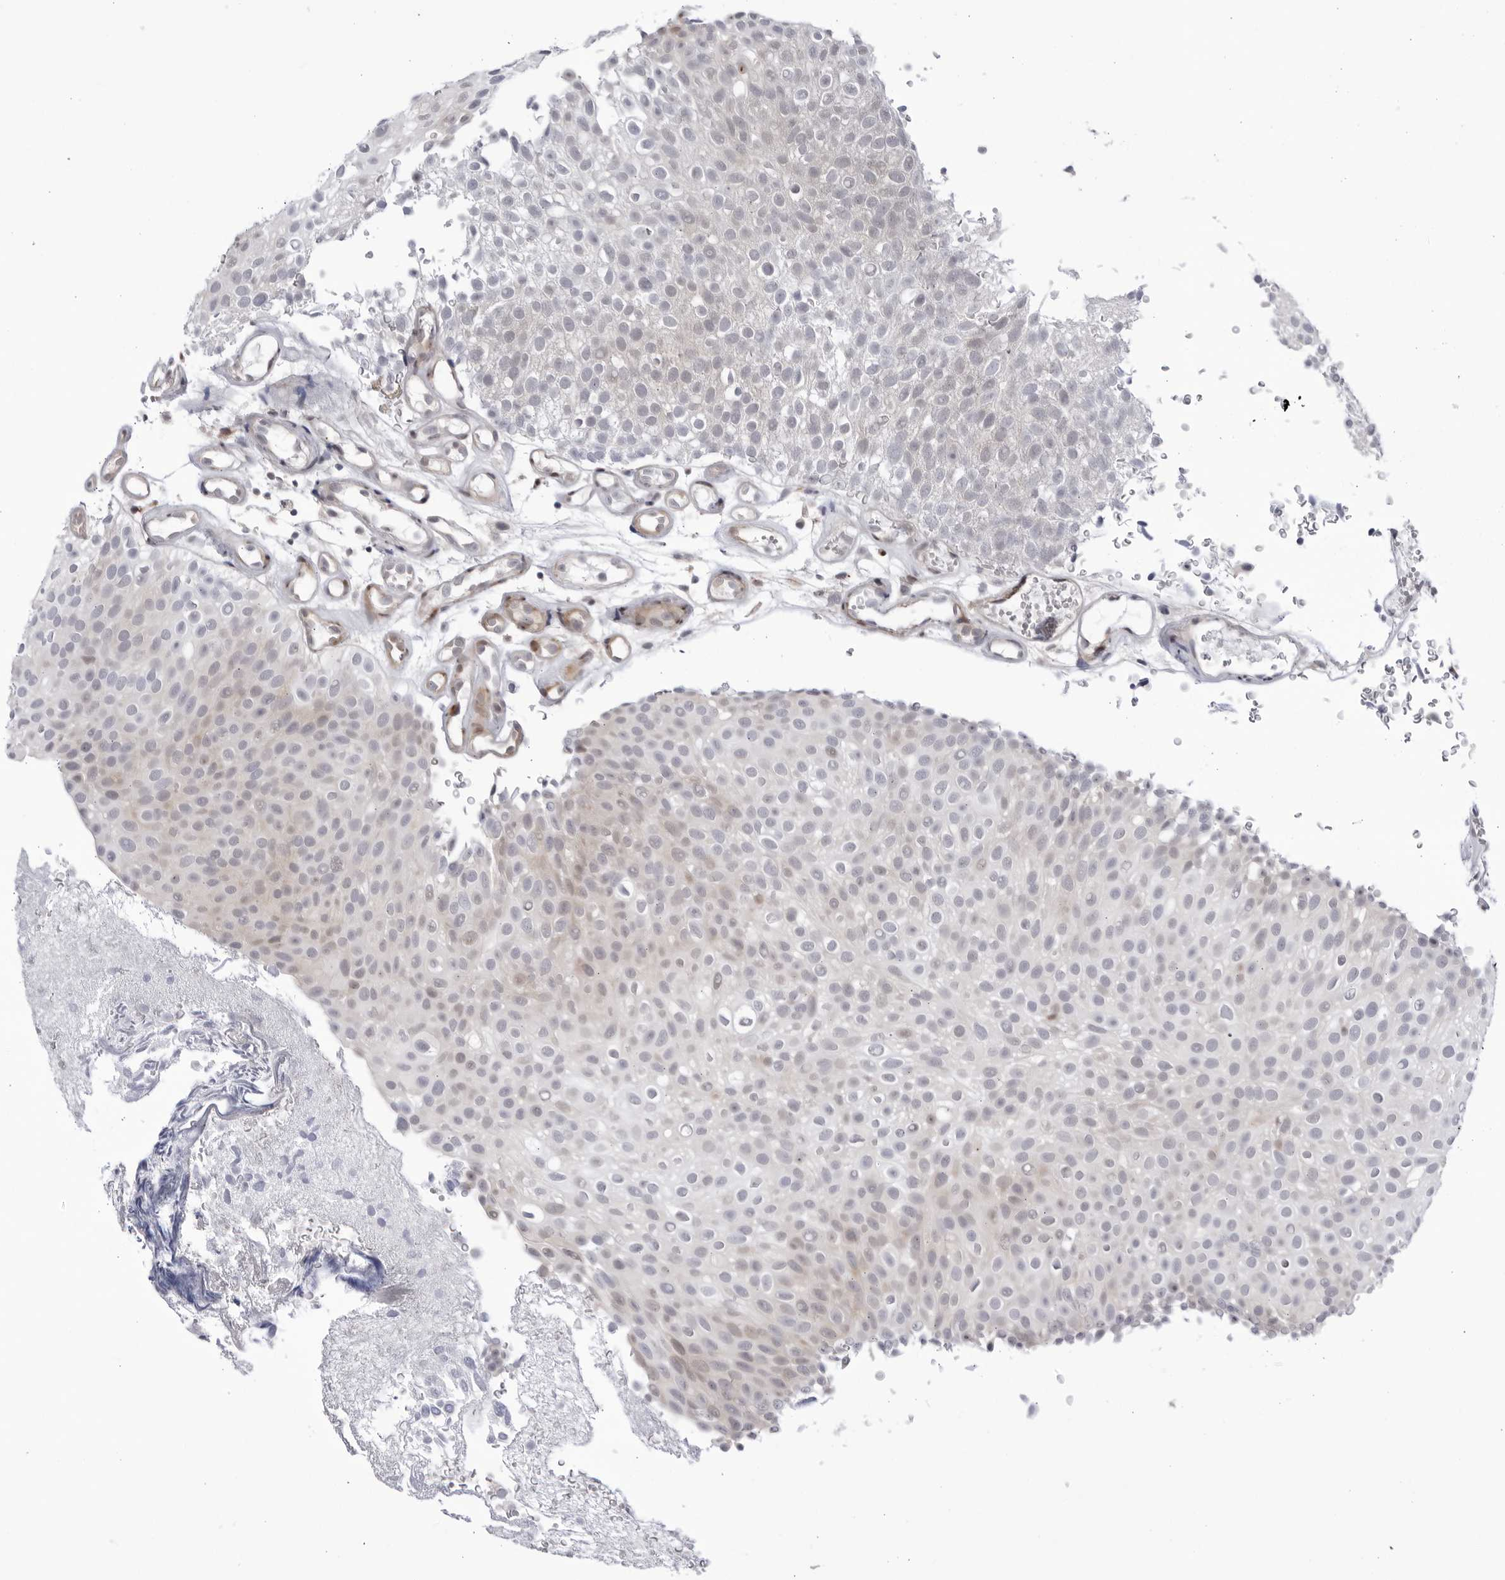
{"staining": {"intensity": "weak", "quantity": "<25%", "location": "cytoplasmic/membranous,nuclear"}, "tissue": "urothelial cancer", "cell_type": "Tumor cells", "image_type": "cancer", "snomed": [{"axis": "morphology", "description": "Urothelial carcinoma, Low grade"}, {"axis": "topography", "description": "Urinary bladder"}], "caption": "IHC image of neoplastic tissue: low-grade urothelial carcinoma stained with DAB reveals no significant protein expression in tumor cells.", "gene": "CNBD1", "patient": {"sex": "male", "age": 78}}